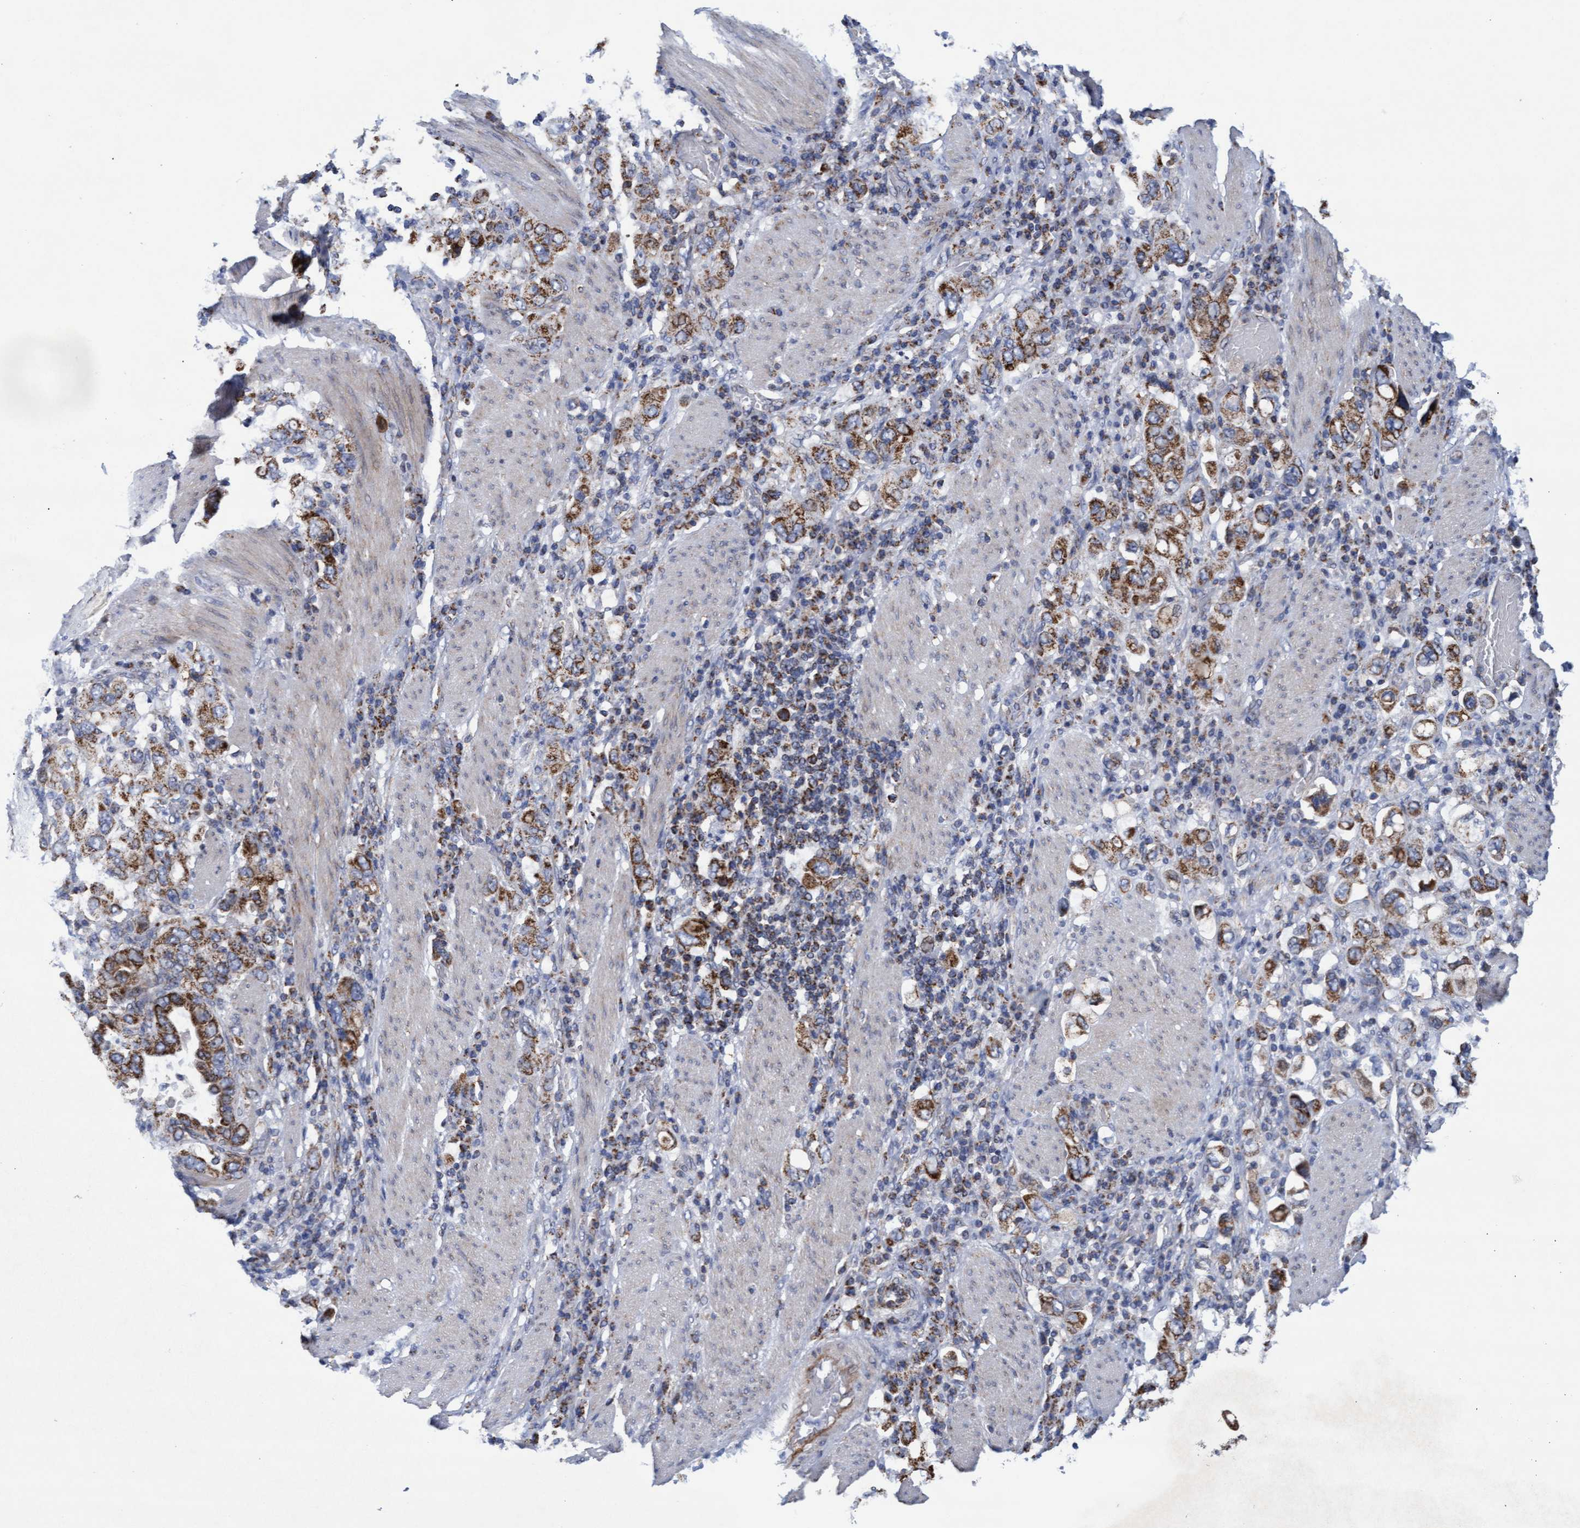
{"staining": {"intensity": "moderate", "quantity": ">75%", "location": "cytoplasmic/membranous"}, "tissue": "stomach cancer", "cell_type": "Tumor cells", "image_type": "cancer", "snomed": [{"axis": "morphology", "description": "Adenocarcinoma, NOS"}, {"axis": "topography", "description": "Stomach, upper"}], "caption": "Immunohistochemistry (DAB) staining of adenocarcinoma (stomach) displays moderate cytoplasmic/membranous protein expression in approximately >75% of tumor cells.", "gene": "MRPL38", "patient": {"sex": "male", "age": 62}}